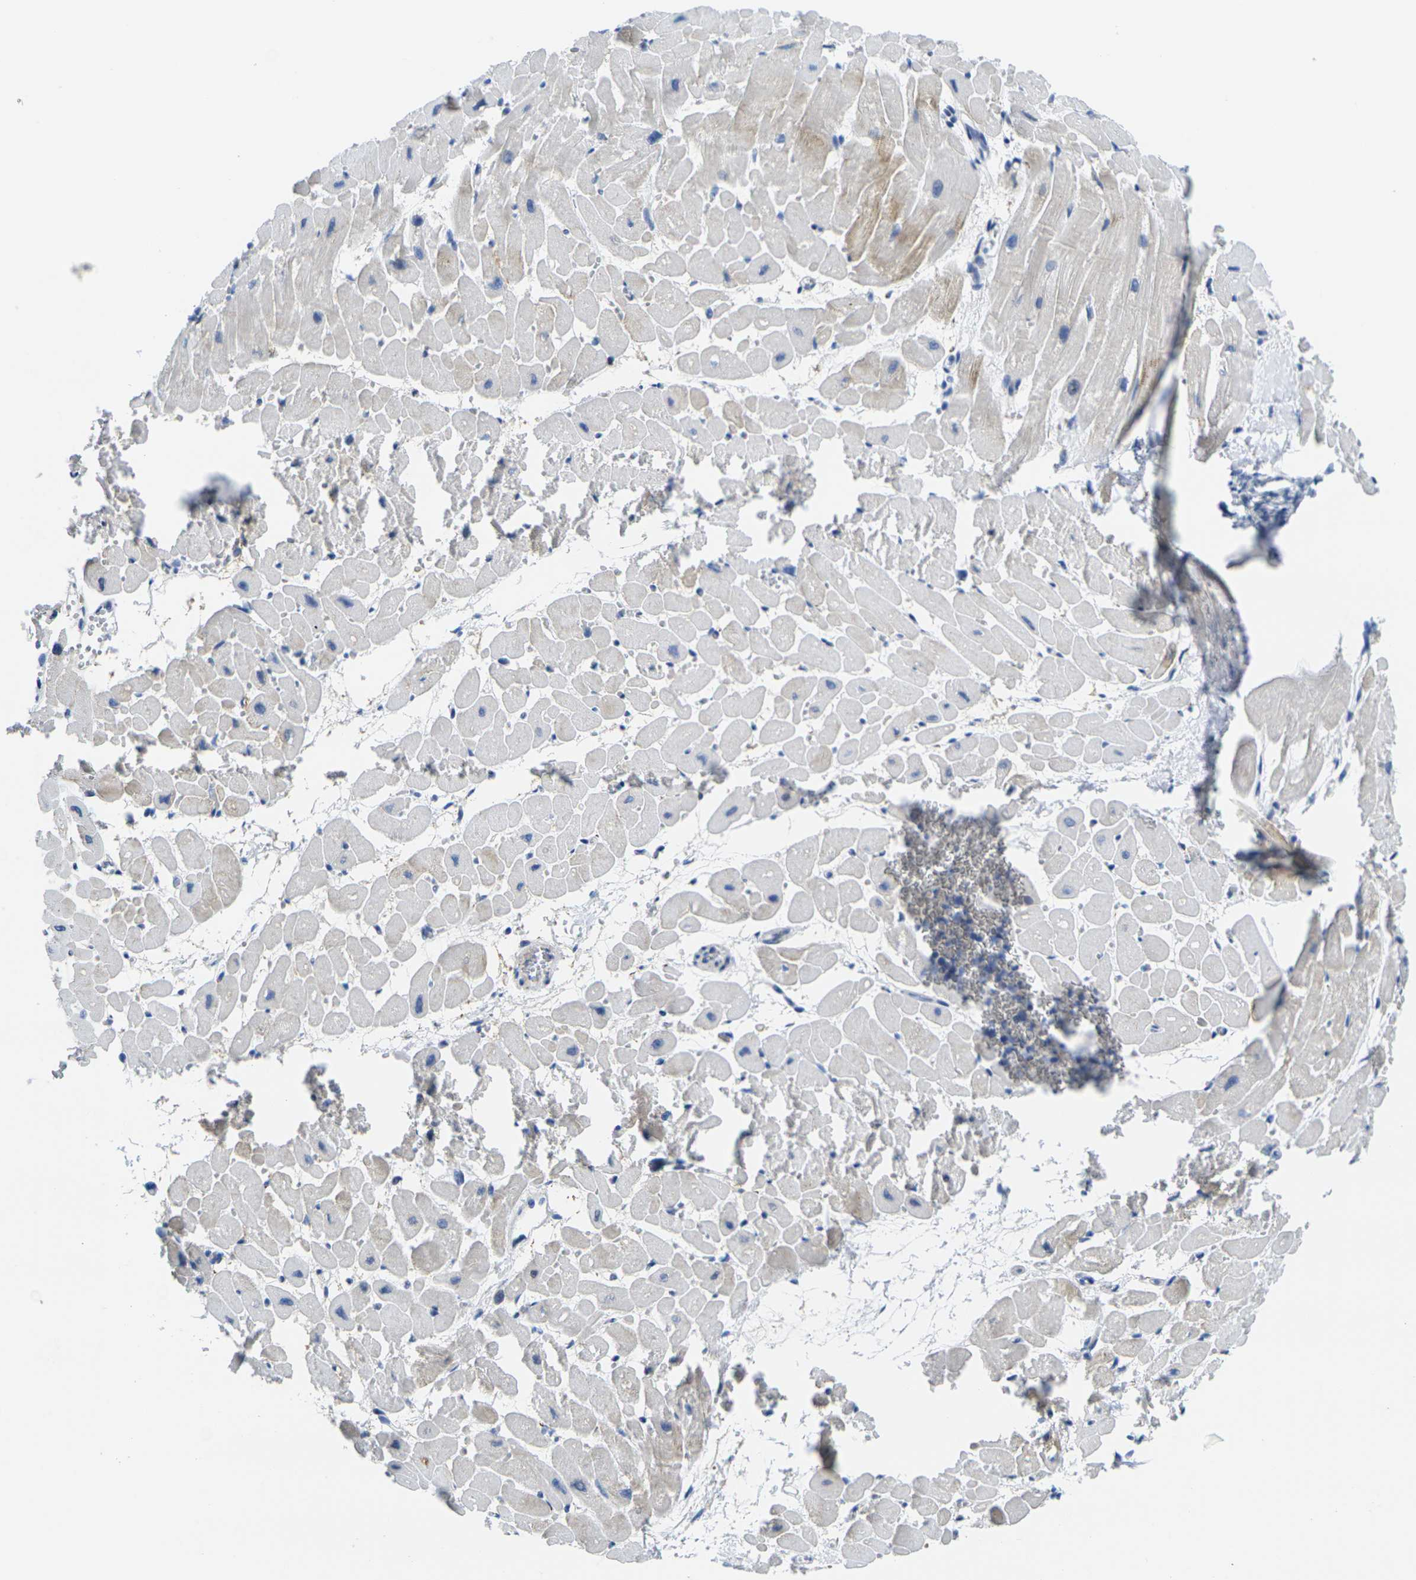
{"staining": {"intensity": "moderate", "quantity": "<25%", "location": "cytoplasmic/membranous"}, "tissue": "heart muscle", "cell_type": "Cardiomyocytes", "image_type": "normal", "snomed": [{"axis": "morphology", "description": "Normal tissue, NOS"}, {"axis": "topography", "description": "Heart"}], "caption": "Cardiomyocytes exhibit low levels of moderate cytoplasmic/membranous staining in approximately <25% of cells in unremarkable human heart muscle. Nuclei are stained in blue.", "gene": "CRK", "patient": {"sex": "male", "age": 45}}